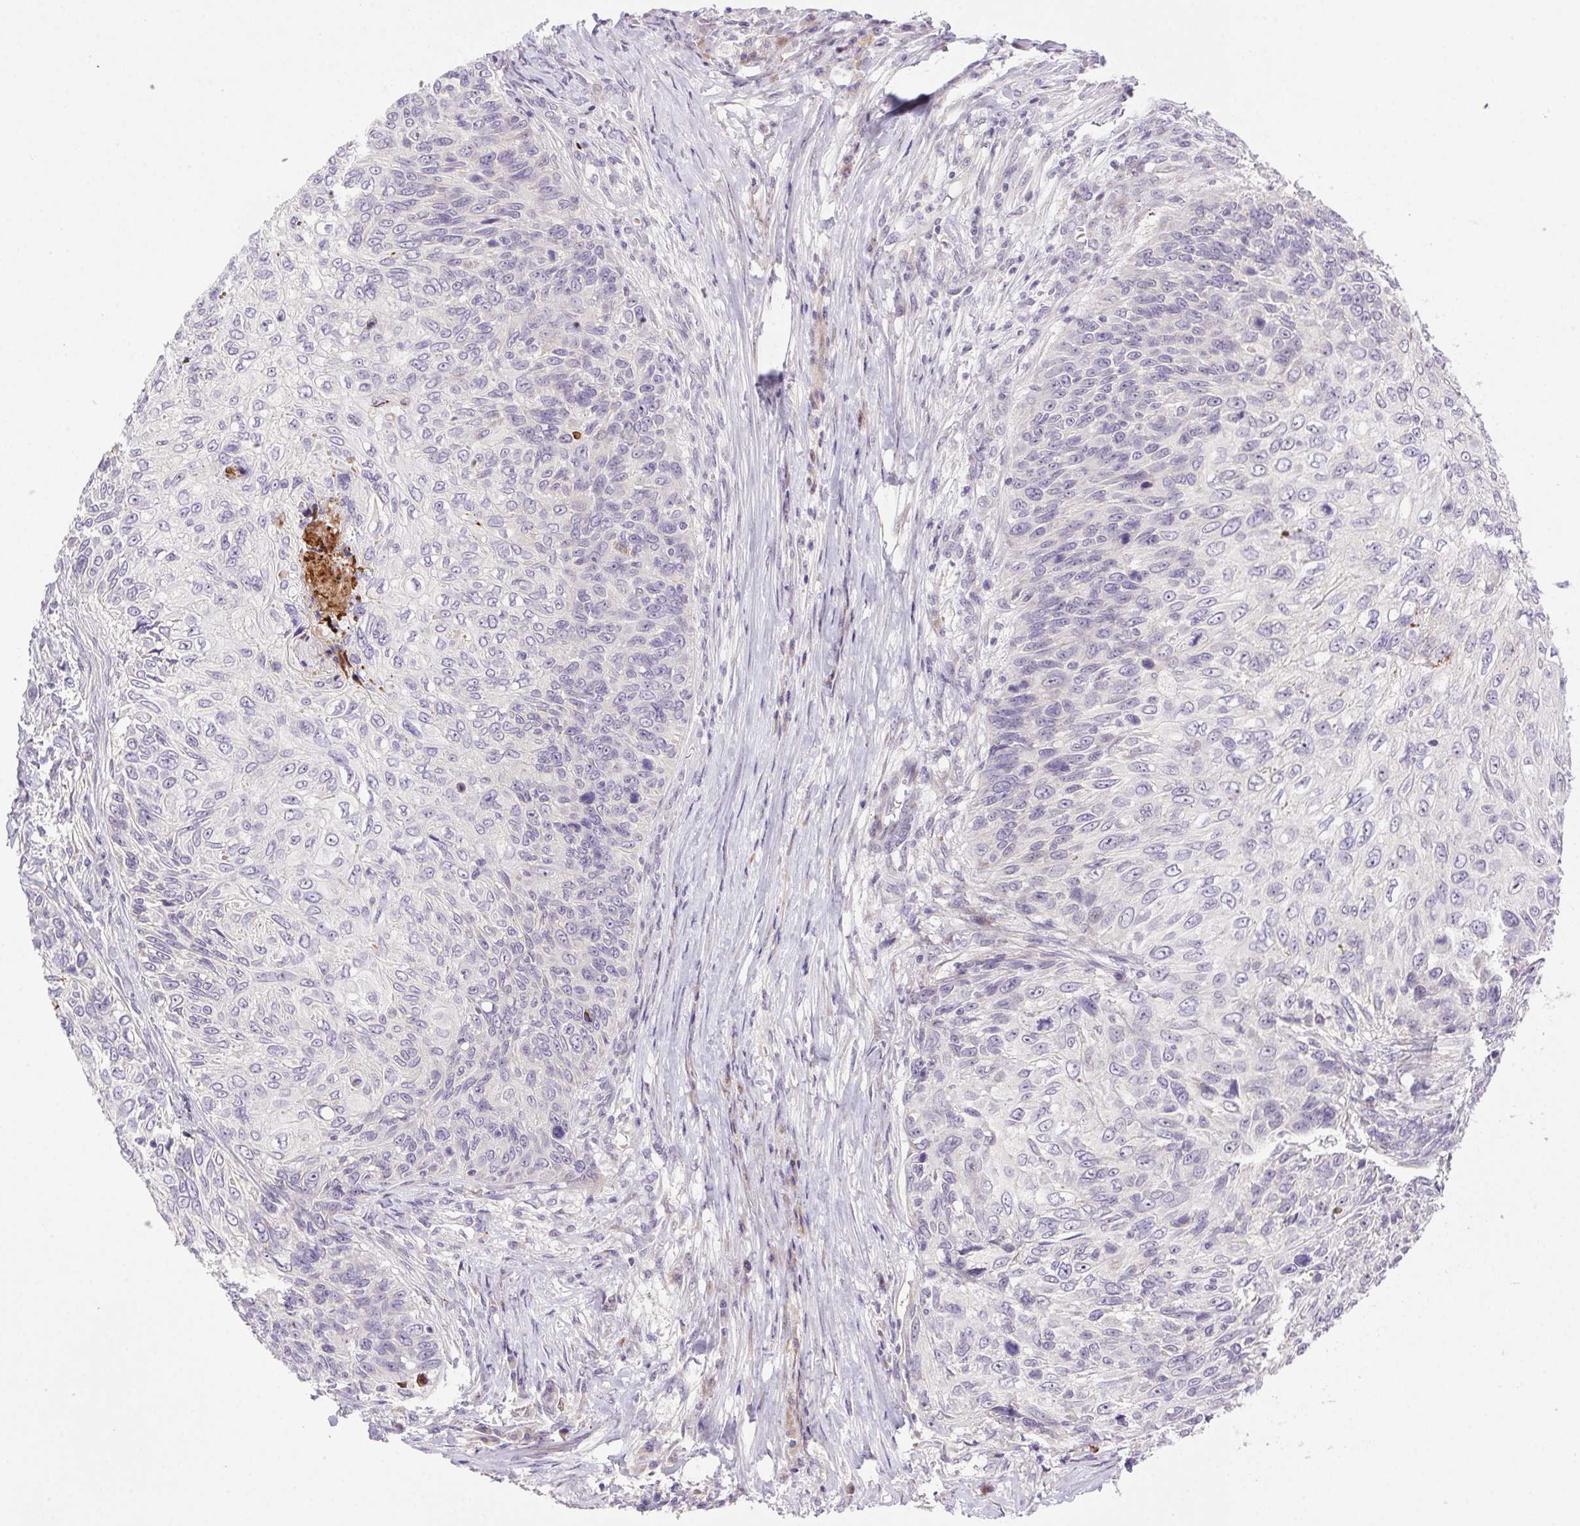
{"staining": {"intensity": "negative", "quantity": "none", "location": "none"}, "tissue": "skin cancer", "cell_type": "Tumor cells", "image_type": "cancer", "snomed": [{"axis": "morphology", "description": "Squamous cell carcinoma, NOS"}, {"axis": "topography", "description": "Skin"}], "caption": "Tumor cells are negative for brown protein staining in skin cancer (squamous cell carcinoma).", "gene": "LRRTM1", "patient": {"sex": "male", "age": 92}}